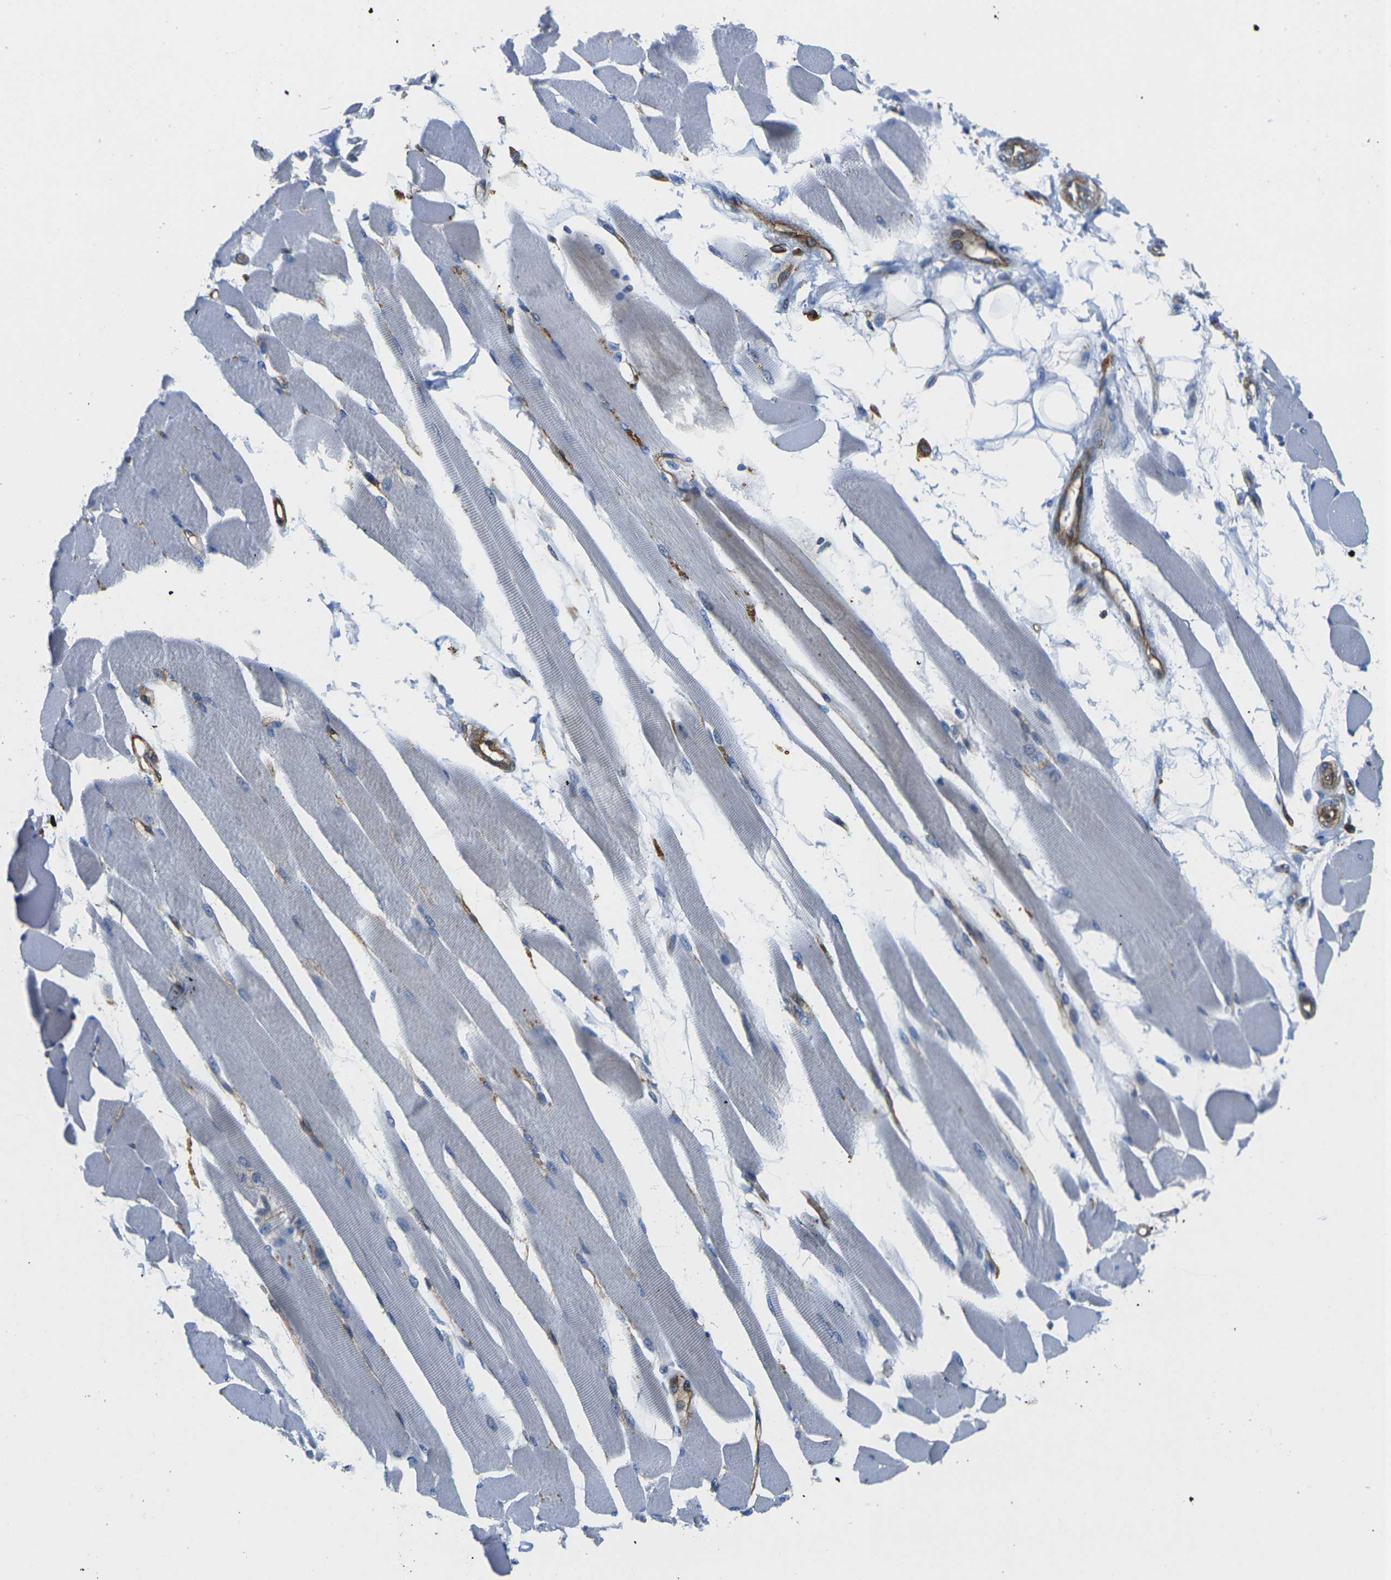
{"staining": {"intensity": "negative", "quantity": "none", "location": "none"}, "tissue": "skeletal muscle", "cell_type": "Myocytes", "image_type": "normal", "snomed": [{"axis": "morphology", "description": "Normal tissue, NOS"}, {"axis": "topography", "description": "Skeletal muscle"}, {"axis": "topography", "description": "Peripheral nerve tissue"}], "caption": "Micrograph shows no protein positivity in myocytes of normal skeletal muscle. (DAB immunohistochemistry, high magnification).", "gene": "IQGAP1", "patient": {"sex": "female", "age": 84}}